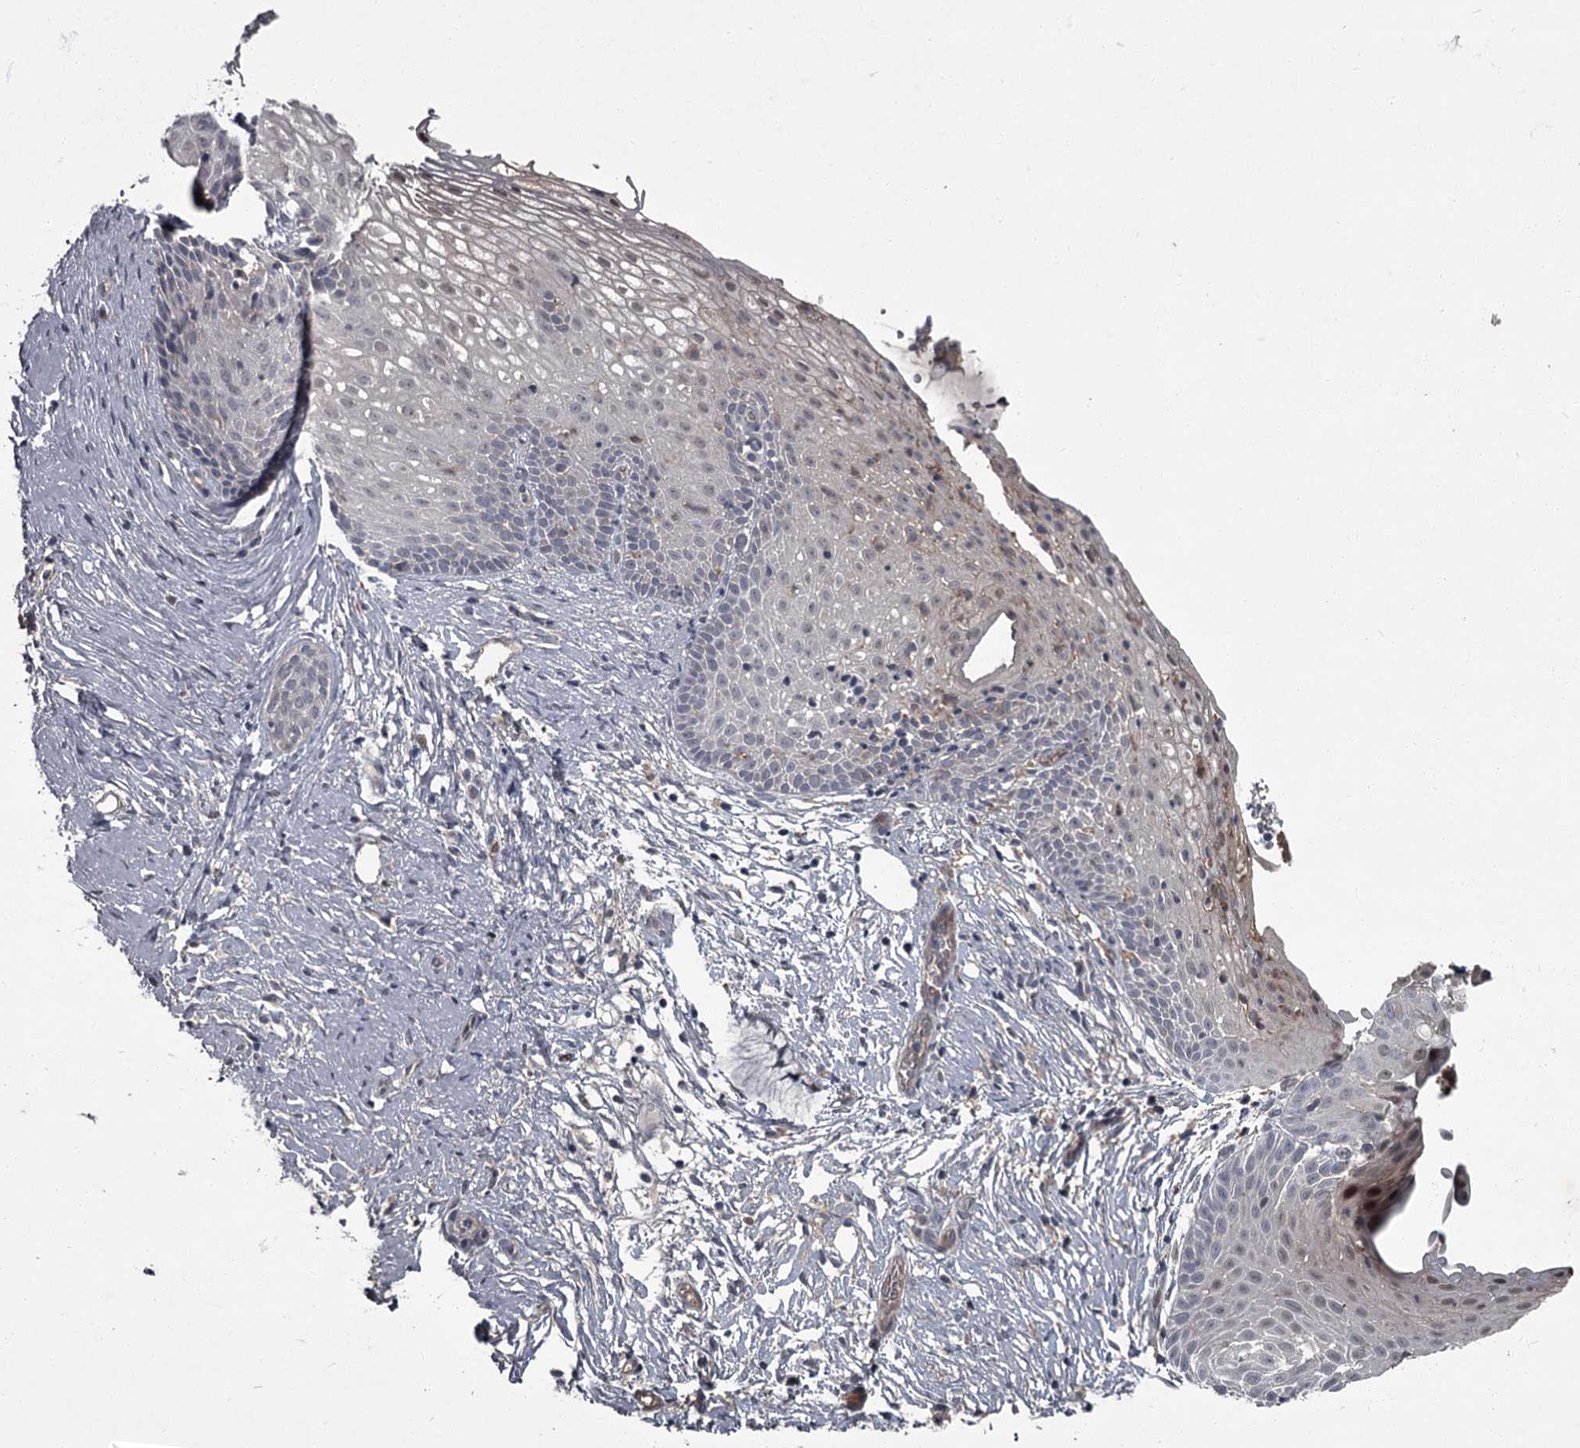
{"staining": {"intensity": "negative", "quantity": "none", "location": "none"}, "tissue": "cervix", "cell_type": "Glandular cells", "image_type": "normal", "snomed": [{"axis": "morphology", "description": "Normal tissue, NOS"}, {"axis": "topography", "description": "Cervix"}], "caption": "This is an immunohistochemistry image of normal cervix. There is no expression in glandular cells.", "gene": "FLVCR2", "patient": {"sex": "female", "age": 33}}